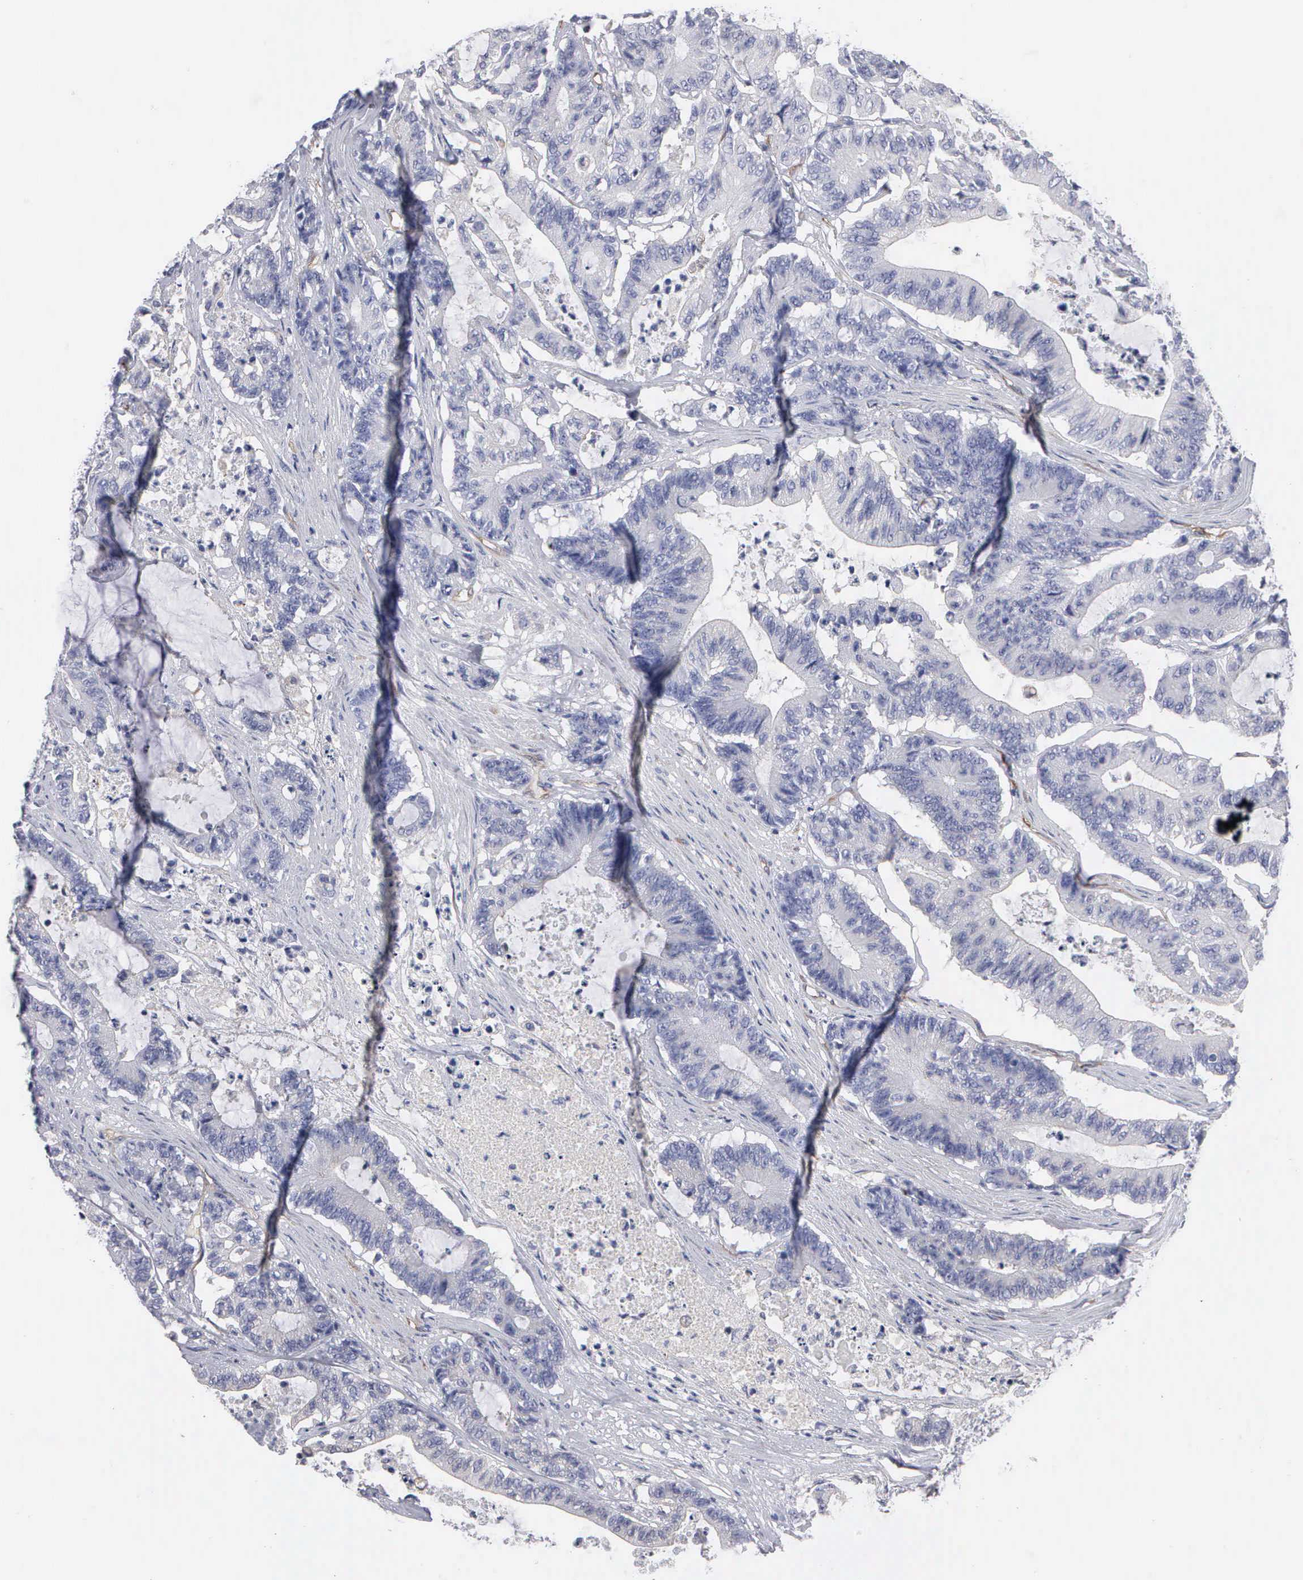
{"staining": {"intensity": "negative", "quantity": "none", "location": "none"}, "tissue": "colorectal cancer", "cell_type": "Tumor cells", "image_type": "cancer", "snomed": [{"axis": "morphology", "description": "Adenocarcinoma, NOS"}, {"axis": "topography", "description": "Colon"}], "caption": "This photomicrograph is of colorectal cancer stained with IHC to label a protein in brown with the nuclei are counter-stained blue. There is no positivity in tumor cells.", "gene": "RDX", "patient": {"sex": "female", "age": 84}}